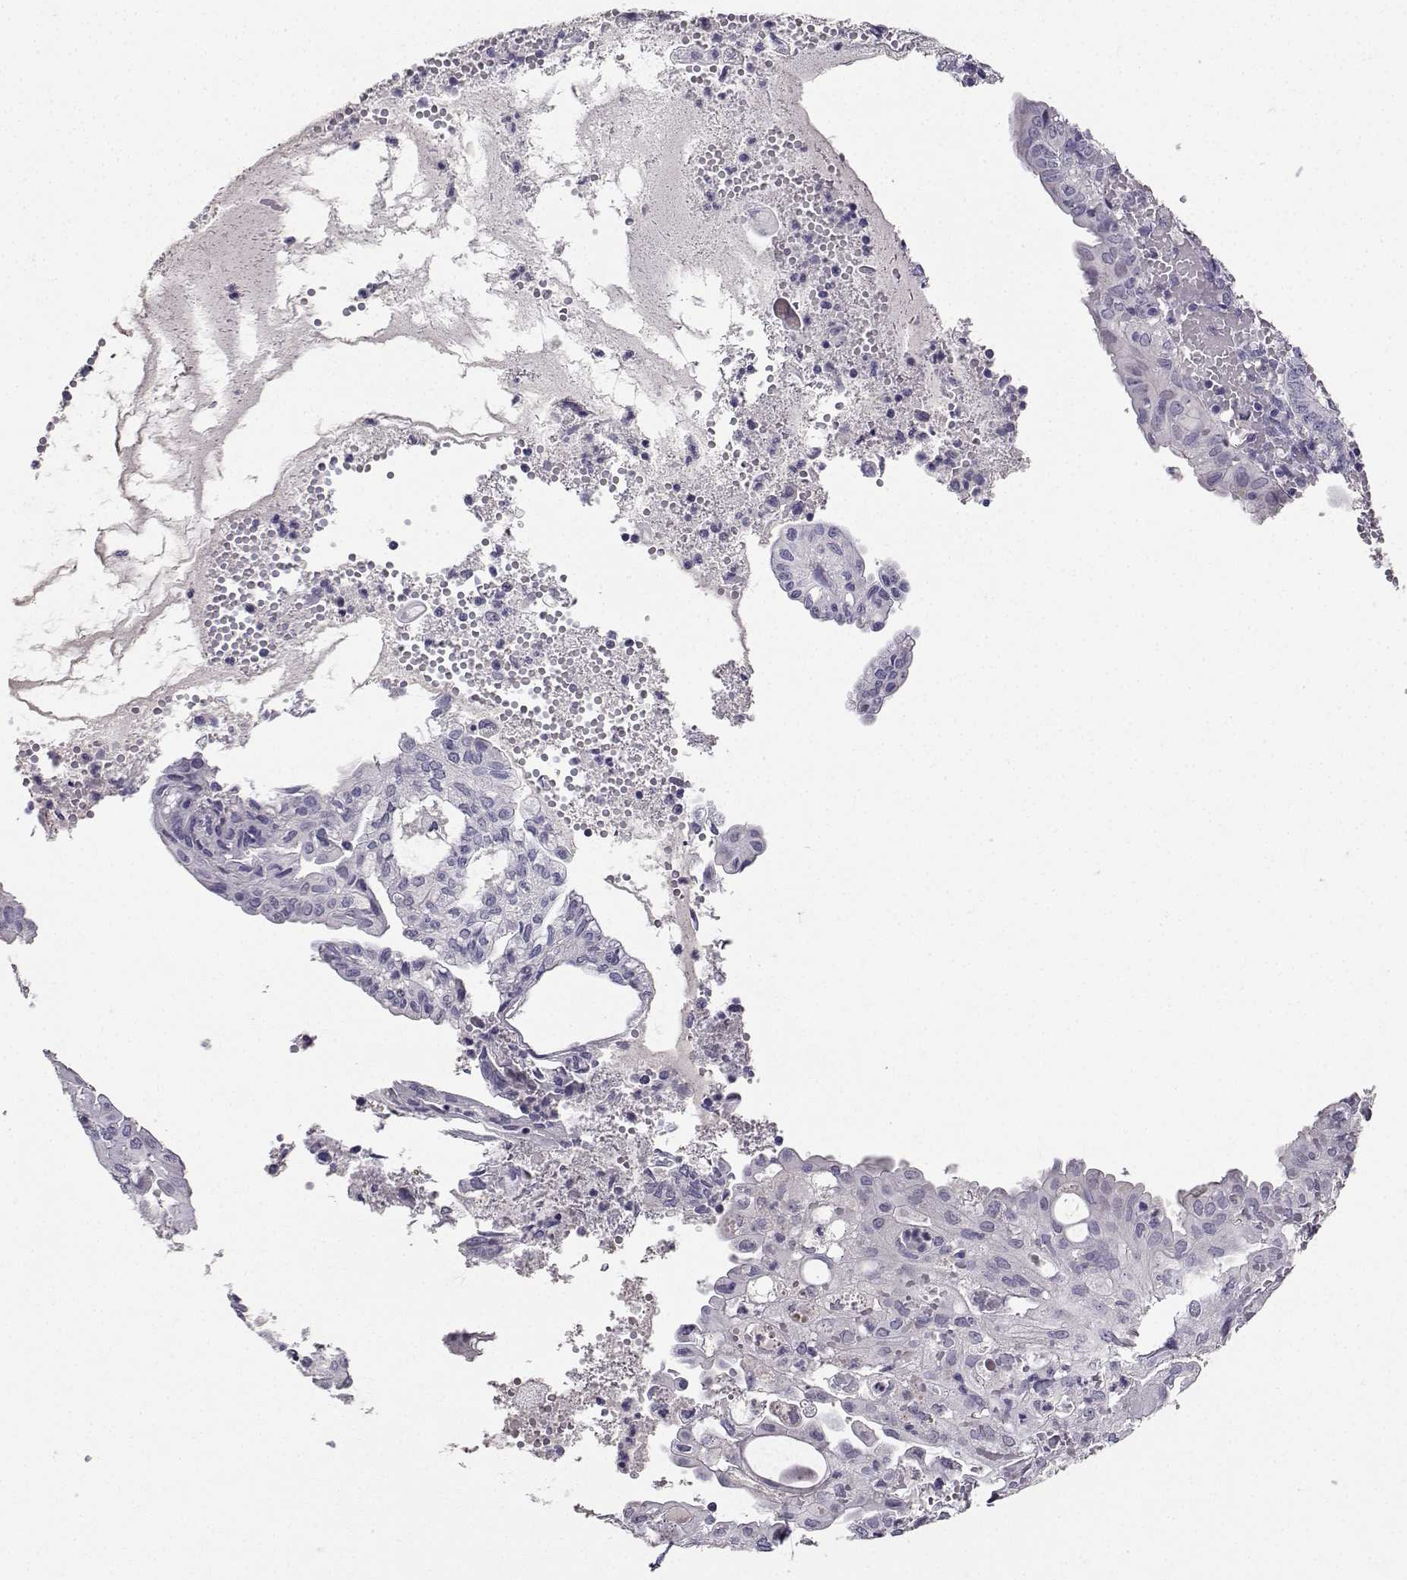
{"staining": {"intensity": "negative", "quantity": "none", "location": "none"}, "tissue": "endometrial cancer", "cell_type": "Tumor cells", "image_type": "cancer", "snomed": [{"axis": "morphology", "description": "Adenocarcinoma, NOS"}, {"axis": "topography", "description": "Endometrium"}], "caption": "Immunohistochemistry photomicrograph of neoplastic tissue: endometrial adenocarcinoma stained with DAB demonstrates no significant protein expression in tumor cells. (DAB IHC visualized using brightfield microscopy, high magnification).", "gene": "CARTPT", "patient": {"sex": "female", "age": 68}}